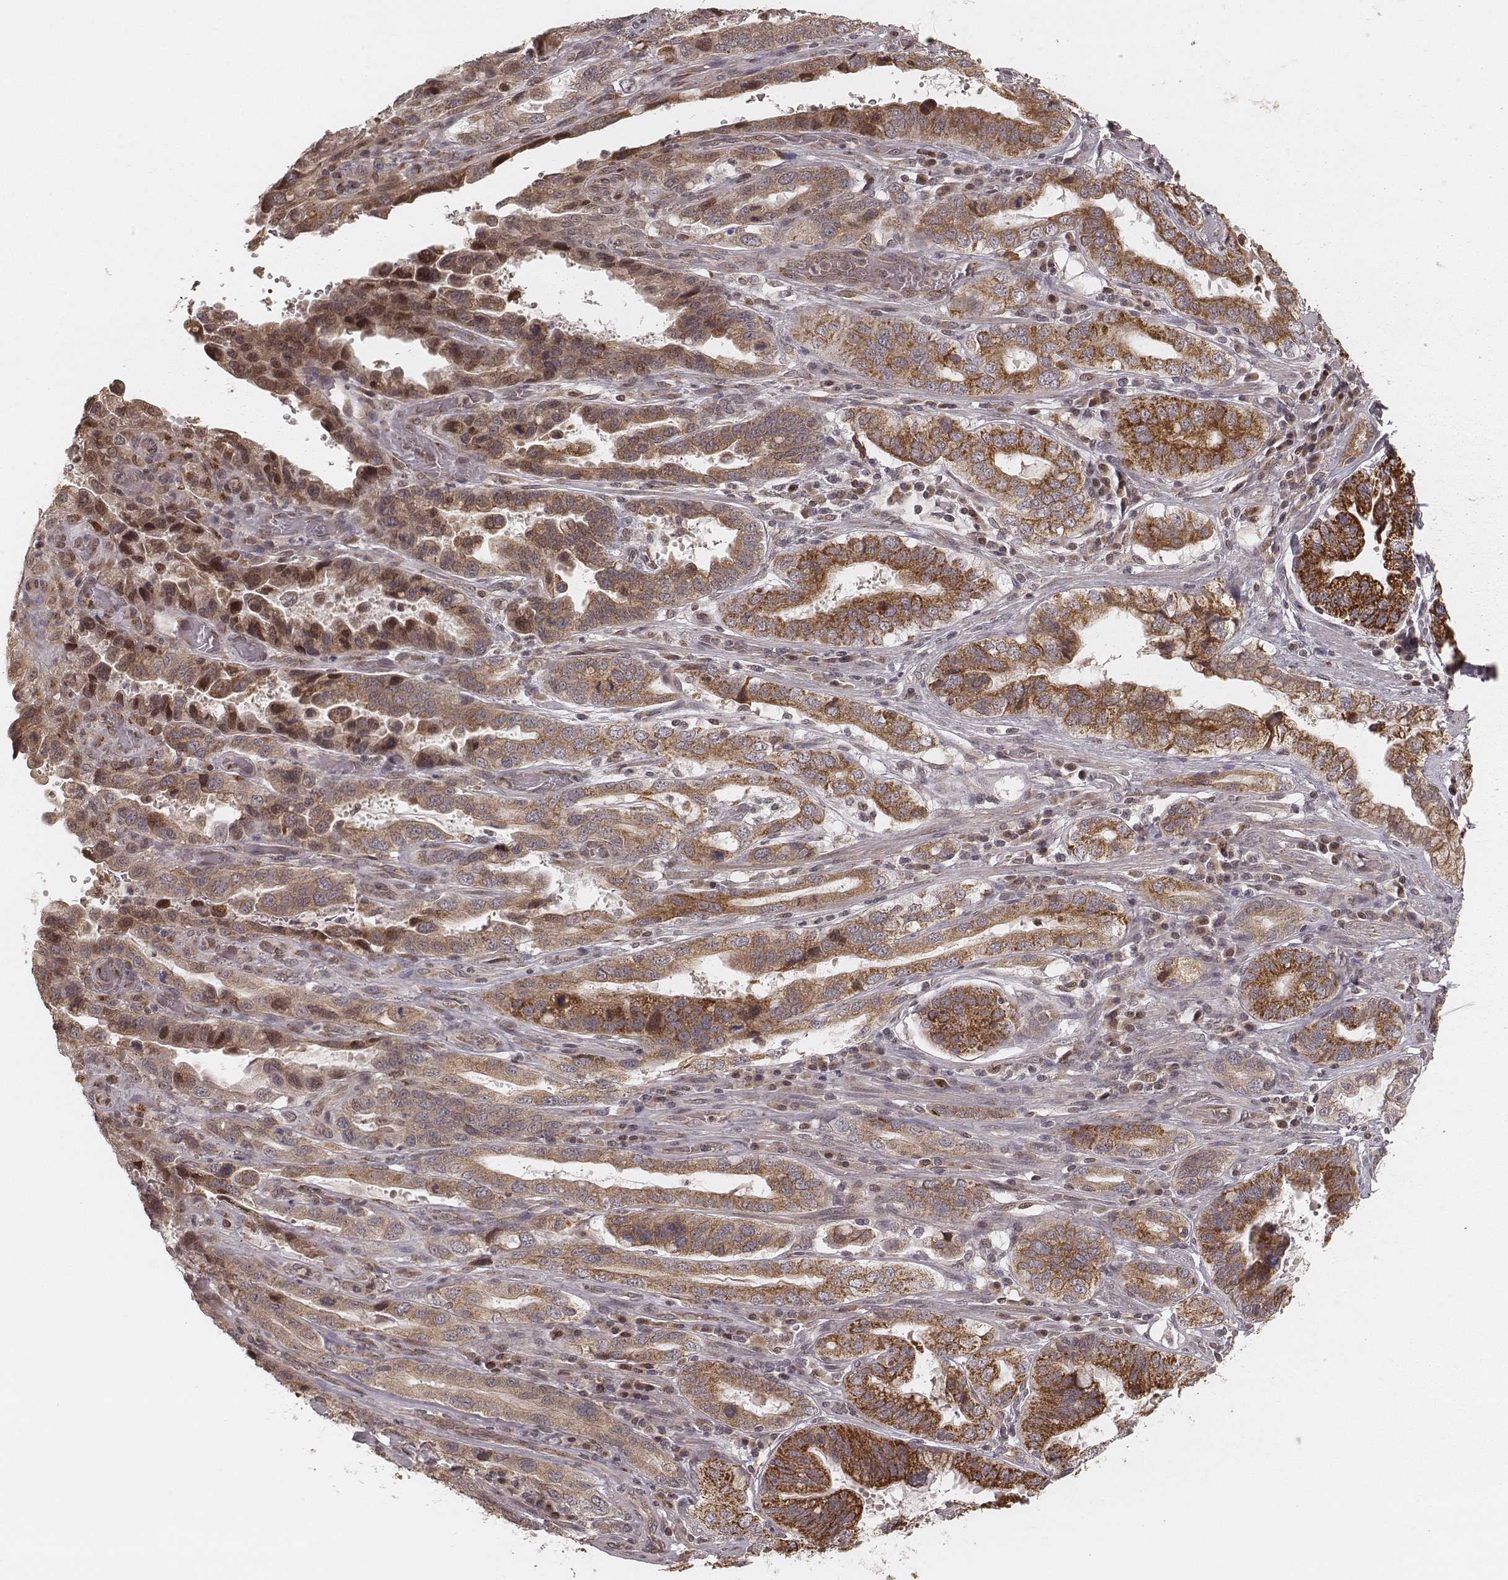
{"staining": {"intensity": "strong", "quantity": ">75%", "location": "cytoplasmic/membranous"}, "tissue": "stomach cancer", "cell_type": "Tumor cells", "image_type": "cancer", "snomed": [{"axis": "morphology", "description": "Adenocarcinoma, NOS"}, {"axis": "topography", "description": "Stomach, lower"}], "caption": "Tumor cells demonstrate high levels of strong cytoplasmic/membranous staining in about >75% of cells in adenocarcinoma (stomach).", "gene": "MYO19", "patient": {"sex": "female", "age": 76}}